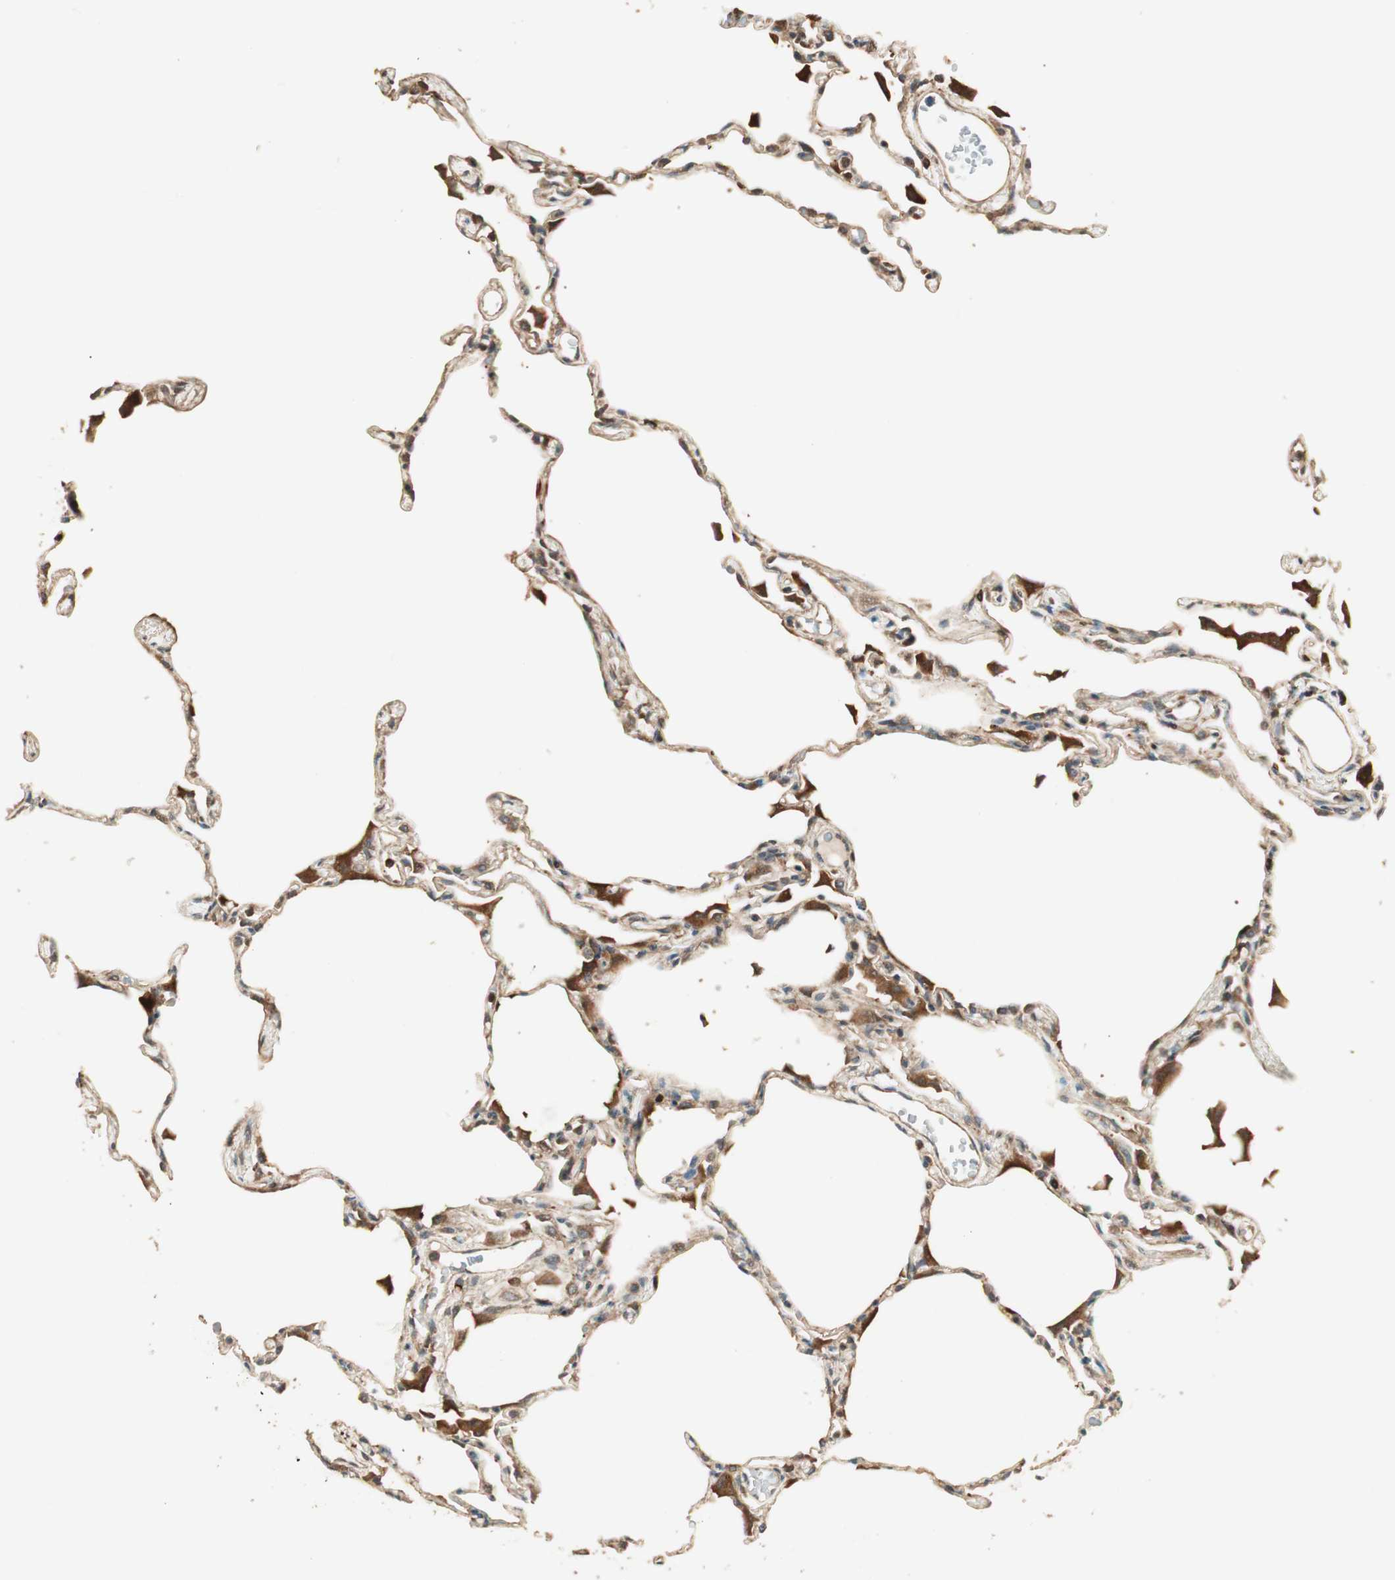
{"staining": {"intensity": "moderate", "quantity": ">75%", "location": "cytoplasmic/membranous,nuclear"}, "tissue": "lung", "cell_type": "Alveolar cells", "image_type": "normal", "snomed": [{"axis": "morphology", "description": "Normal tissue, NOS"}, {"axis": "topography", "description": "Lung"}], "caption": "The micrograph demonstrates staining of normal lung, revealing moderate cytoplasmic/membranous,nuclear protein staining (brown color) within alveolar cells.", "gene": "CNOT4", "patient": {"sex": "female", "age": 49}}